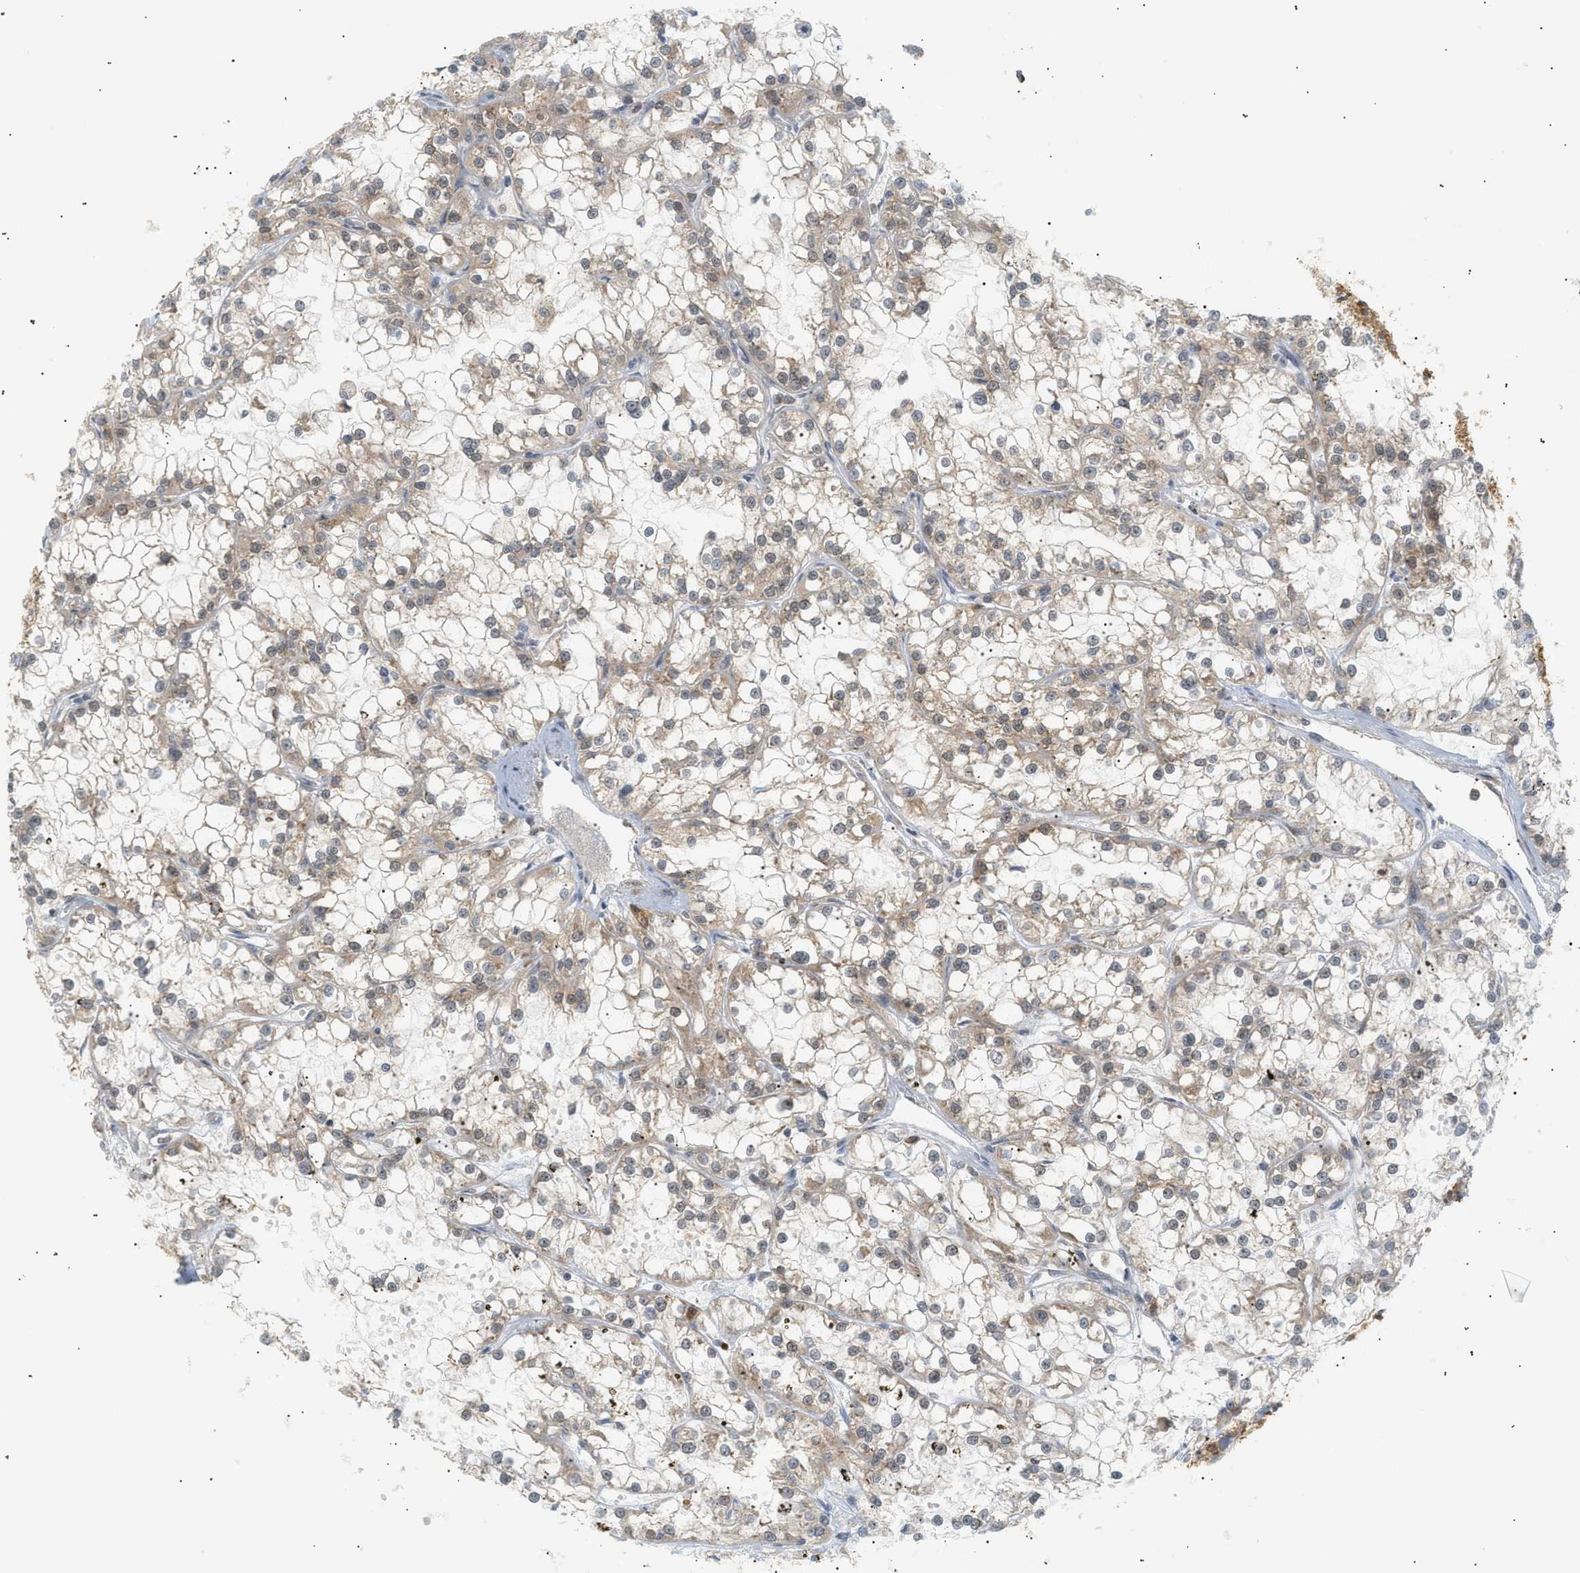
{"staining": {"intensity": "moderate", "quantity": ">75%", "location": "cytoplasmic/membranous"}, "tissue": "renal cancer", "cell_type": "Tumor cells", "image_type": "cancer", "snomed": [{"axis": "morphology", "description": "Adenocarcinoma, NOS"}, {"axis": "topography", "description": "Kidney"}], "caption": "The immunohistochemical stain shows moderate cytoplasmic/membranous expression in tumor cells of renal adenocarcinoma tissue.", "gene": "SHC1", "patient": {"sex": "female", "age": 52}}